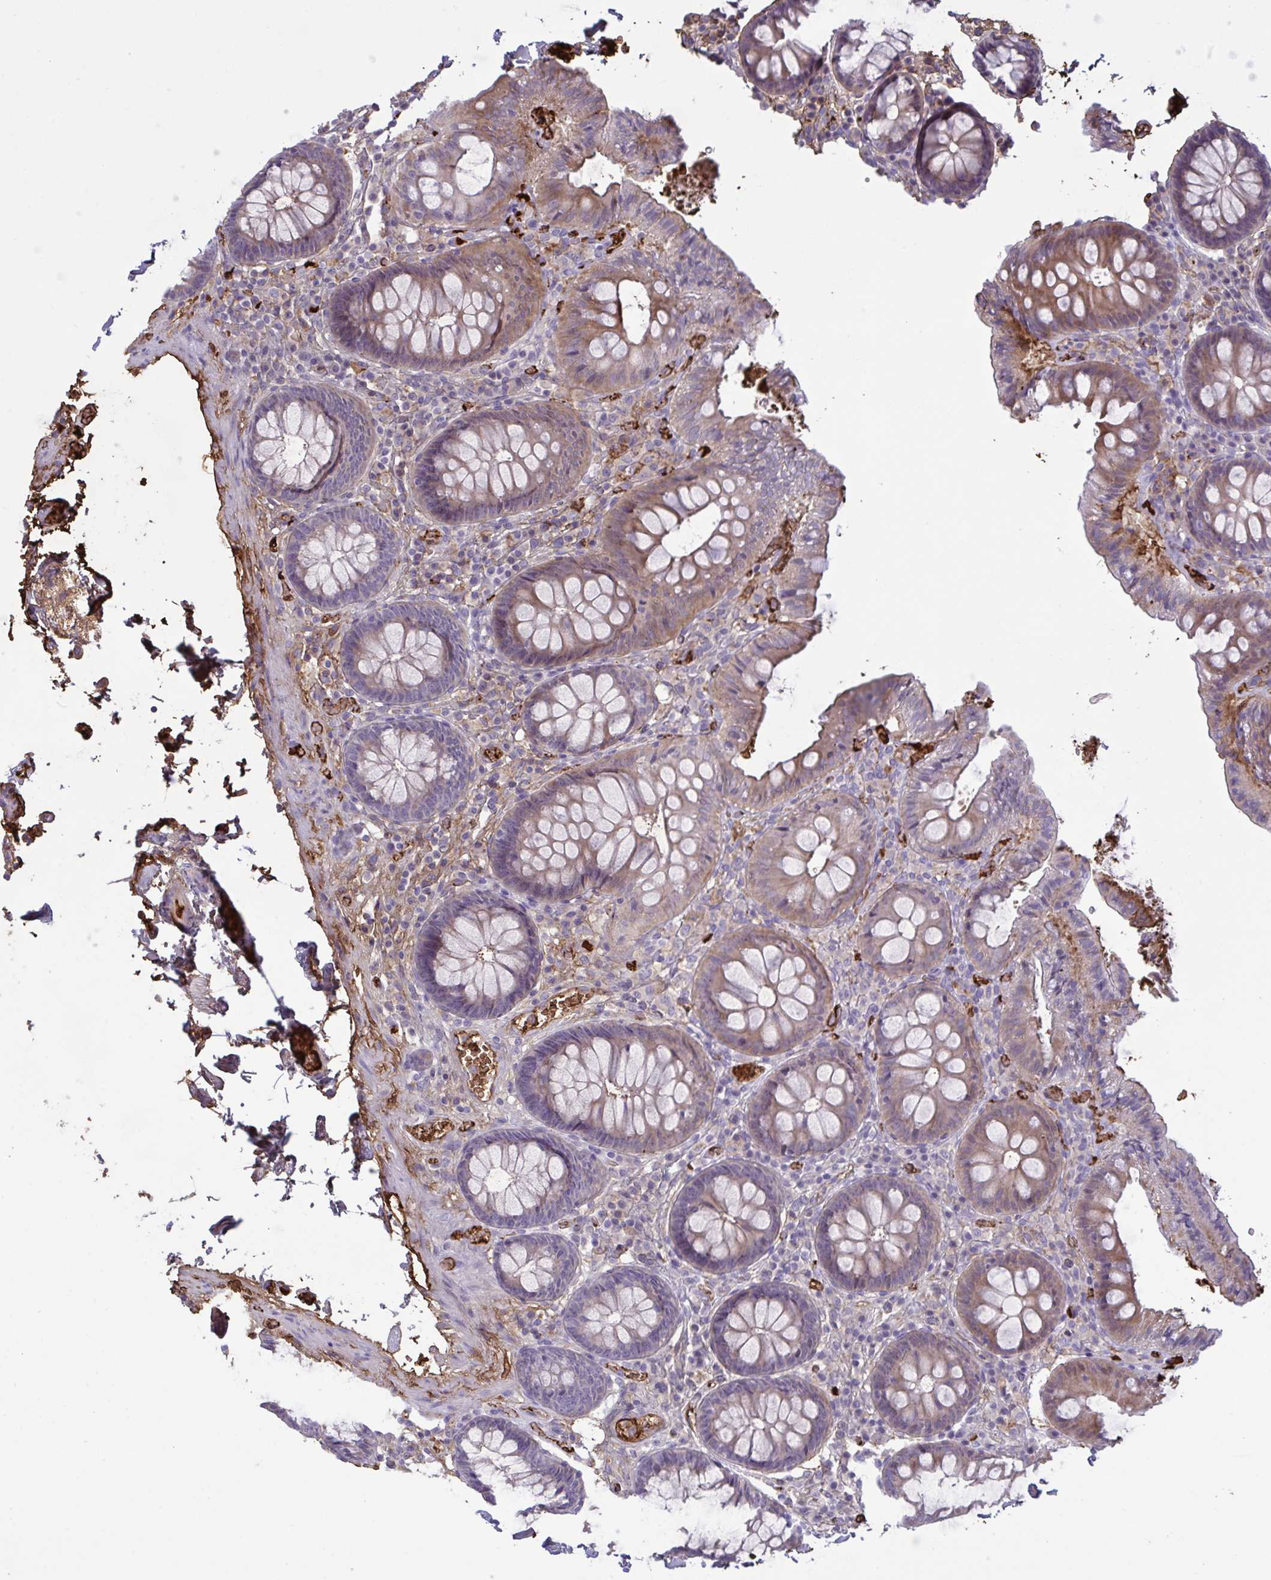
{"staining": {"intensity": "strong", "quantity": "<25%", "location": "cytoplasmic/membranous"}, "tissue": "colon", "cell_type": "Endothelial cells", "image_type": "normal", "snomed": [{"axis": "morphology", "description": "Normal tissue, NOS"}, {"axis": "topography", "description": "Colon"}, {"axis": "topography", "description": "Peripheral nerve tissue"}], "caption": "An image of human colon stained for a protein demonstrates strong cytoplasmic/membranous brown staining in endothelial cells. (DAB IHC, brown staining for protein, blue staining for nuclei).", "gene": "IL1R1", "patient": {"sex": "male", "age": 84}}